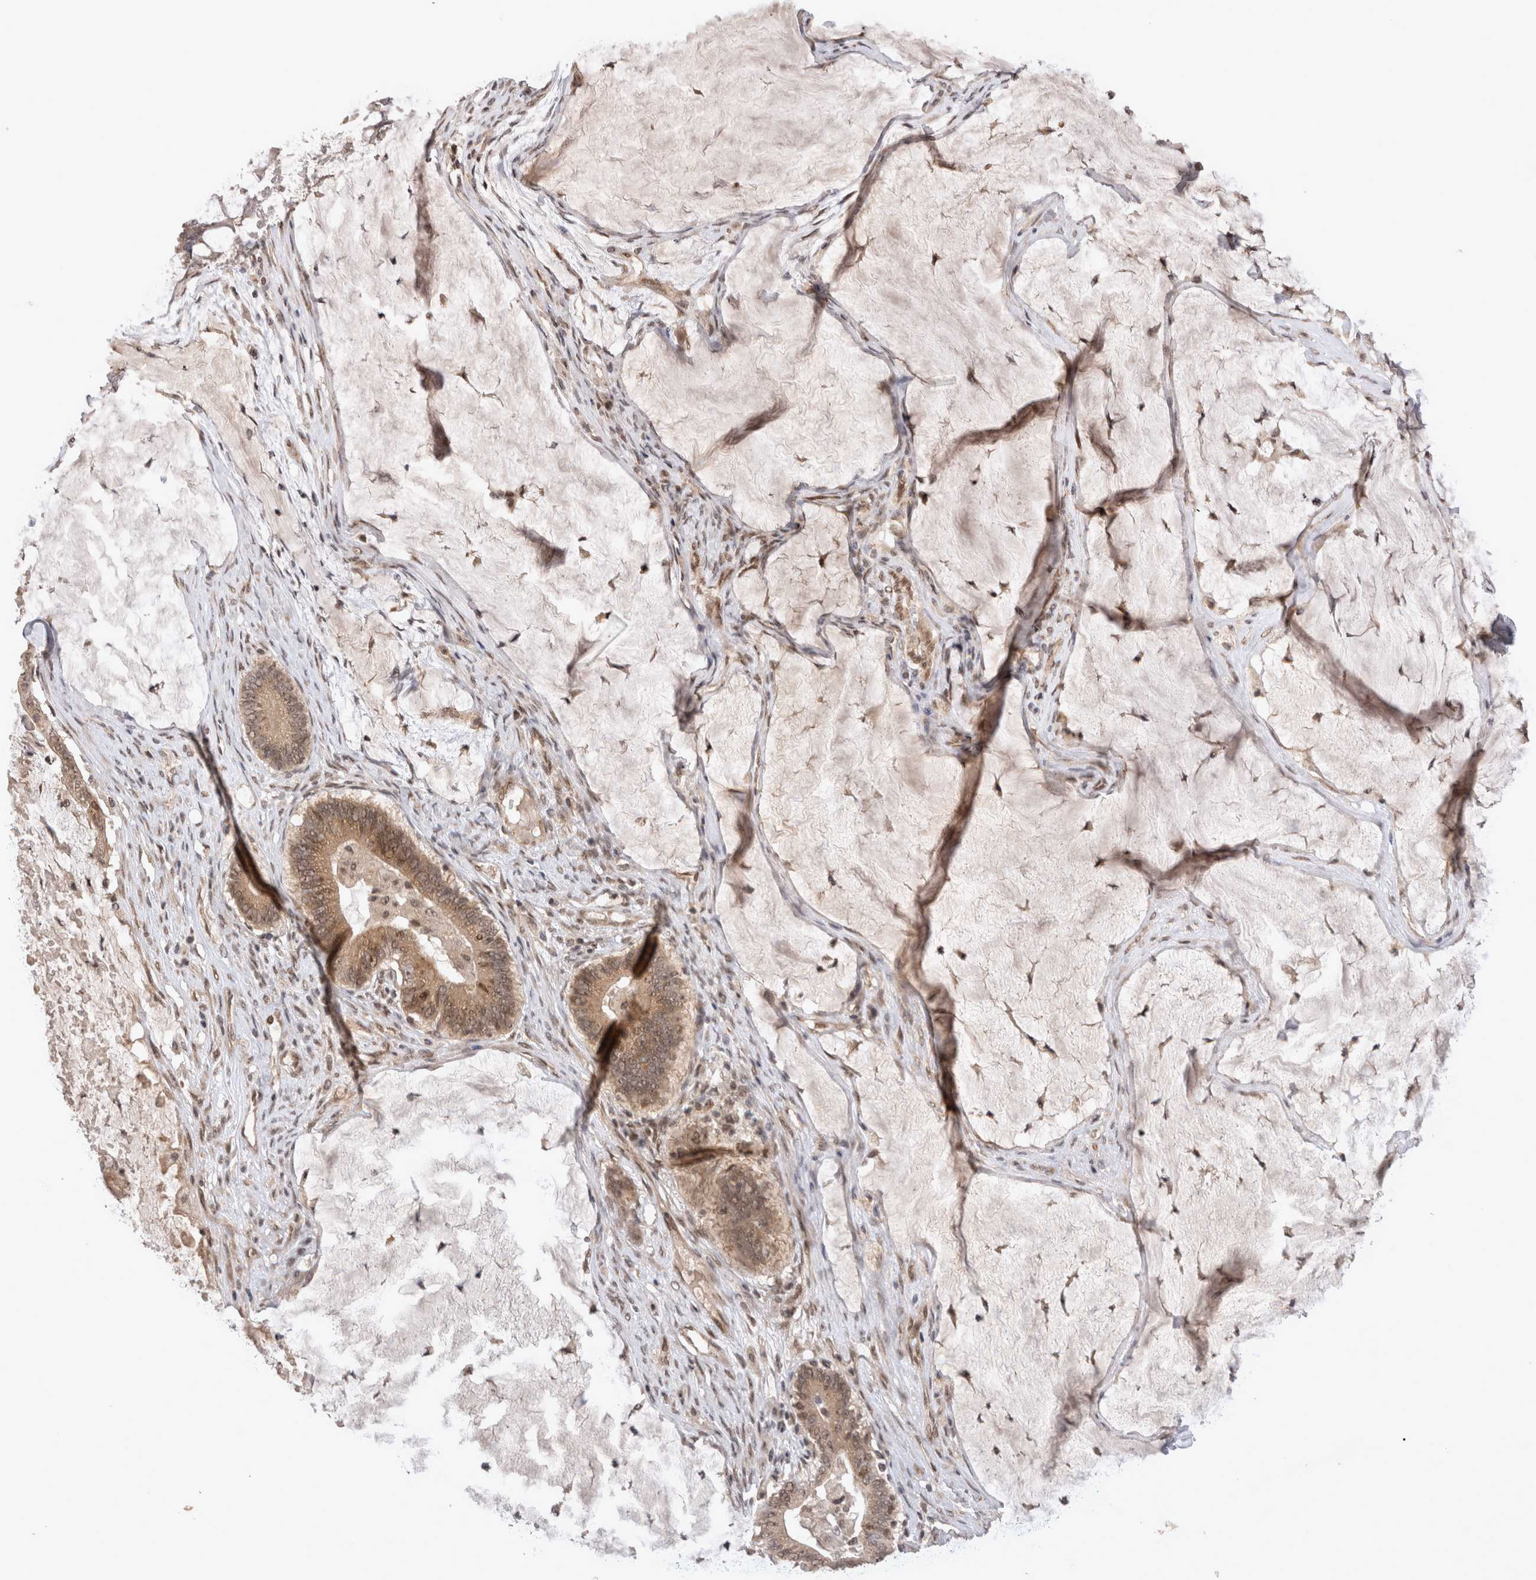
{"staining": {"intensity": "weak", "quantity": ">75%", "location": "cytoplasmic/membranous,nuclear"}, "tissue": "ovarian cancer", "cell_type": "Tumor cells", "image_type": "cancer", "snomed": [{"axis": "morphology", "description": "Cystadenocarcinoma, mucinous, NOS"}, {"axis": "topography", "description": "Ovary"}], "caption": "The micrograph exhibits immunohistochemical staining of ovarian cancer. There is weak cytoplasmic/membranous and nuclear staining is appreciated in approximately >75% of tumor cells.", "gene": "TMEM65", "patient": {"sex": "female", "age": 61}}